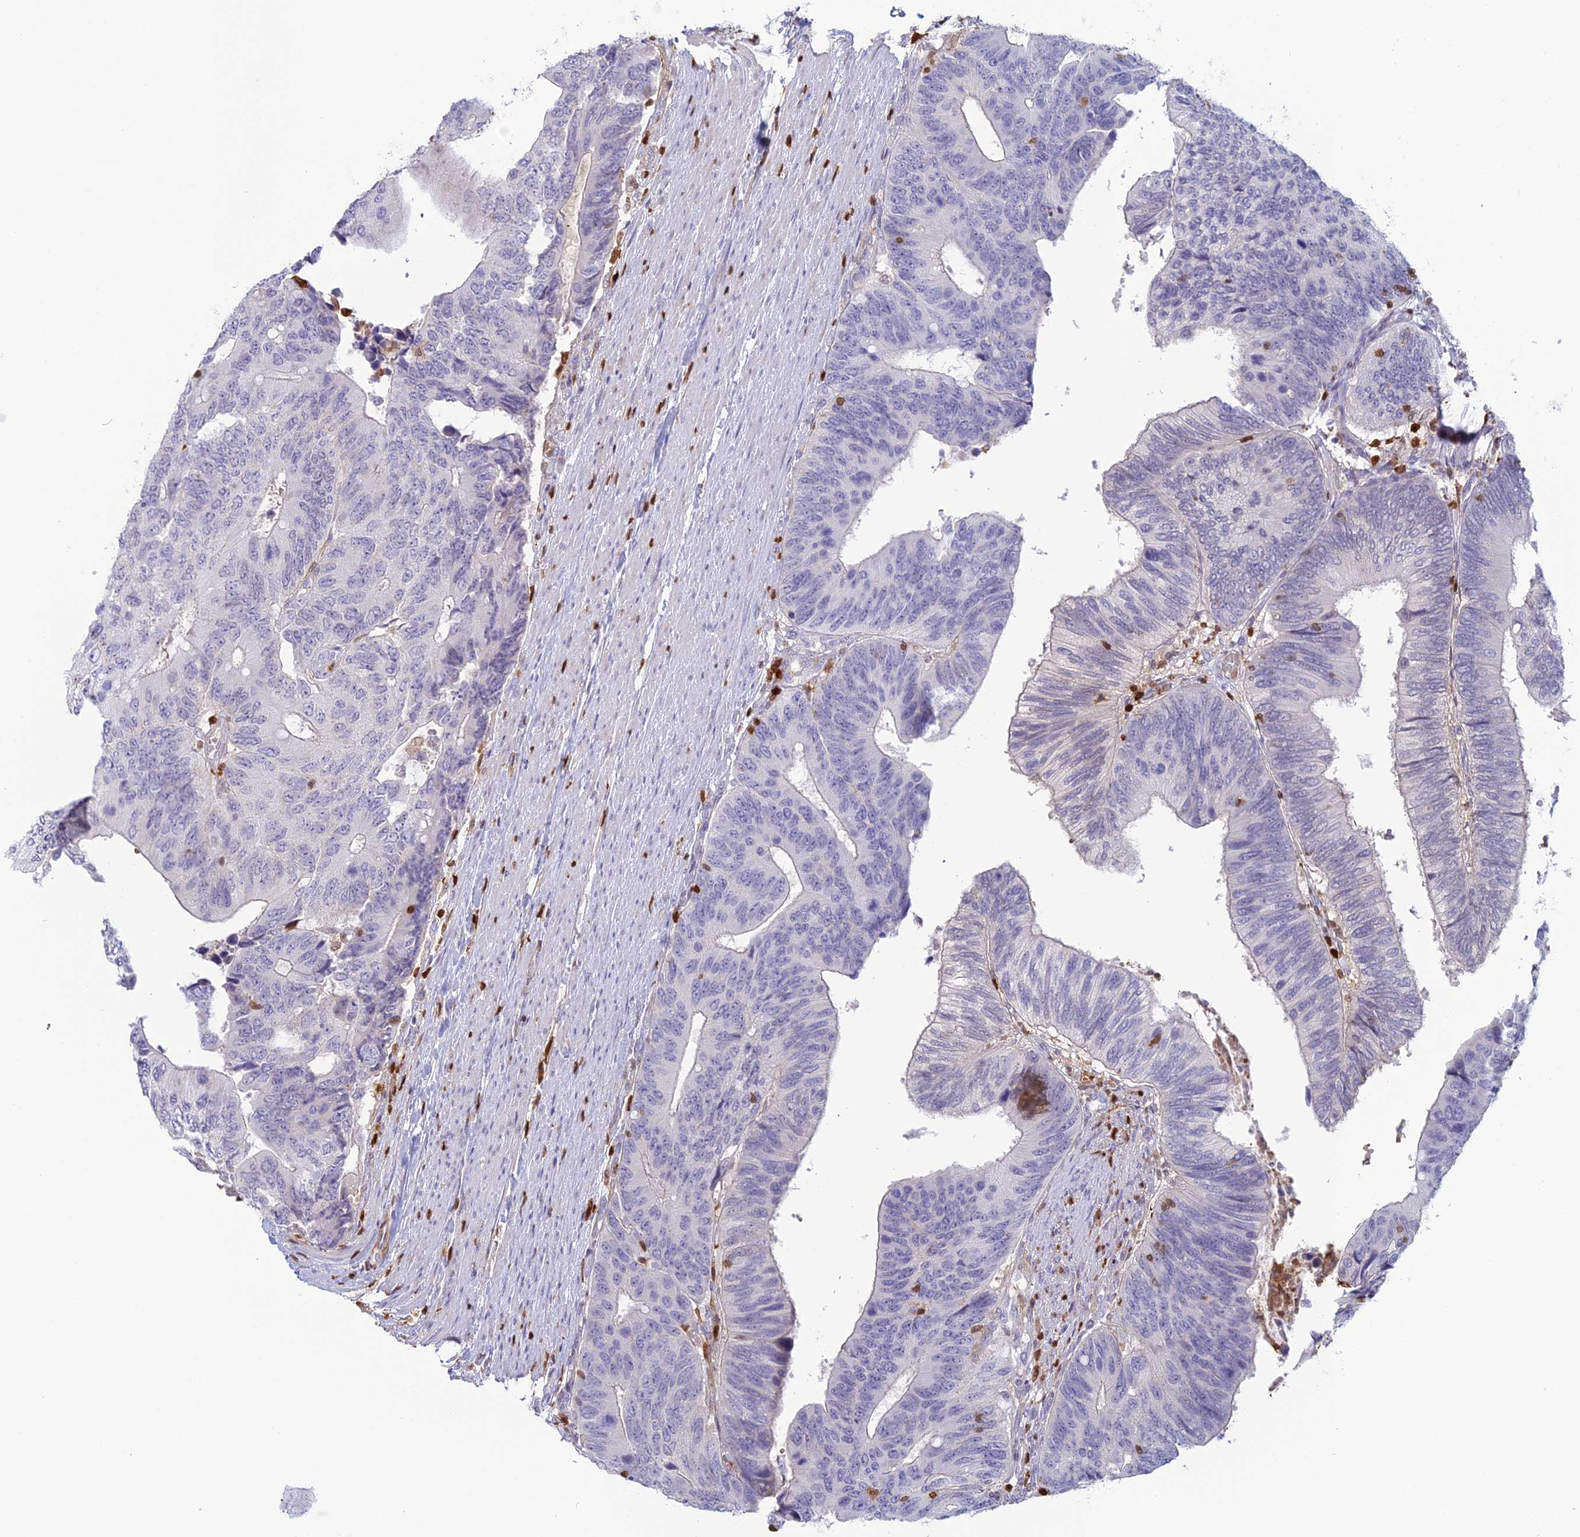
{"staining": {"intensity": "negative", "quantity": "none", "location": "none"}, "tissue": "colorectal cancer", "cell_type": "Tumor cells", "image_type": "cancer", "snomed": [{"axis": "morphology", "description": "Adenocarcinoma, NOS"}, {"axis": "topography", "description": "Colon"}], "caption": "The immunohistochemistry histopathology image has no significant staining in tumor cells of colorectal cancer (adenocarcinoma) tissue.", "gene": "PGBD4", "patient": {"sex": "male", "age": 87}}